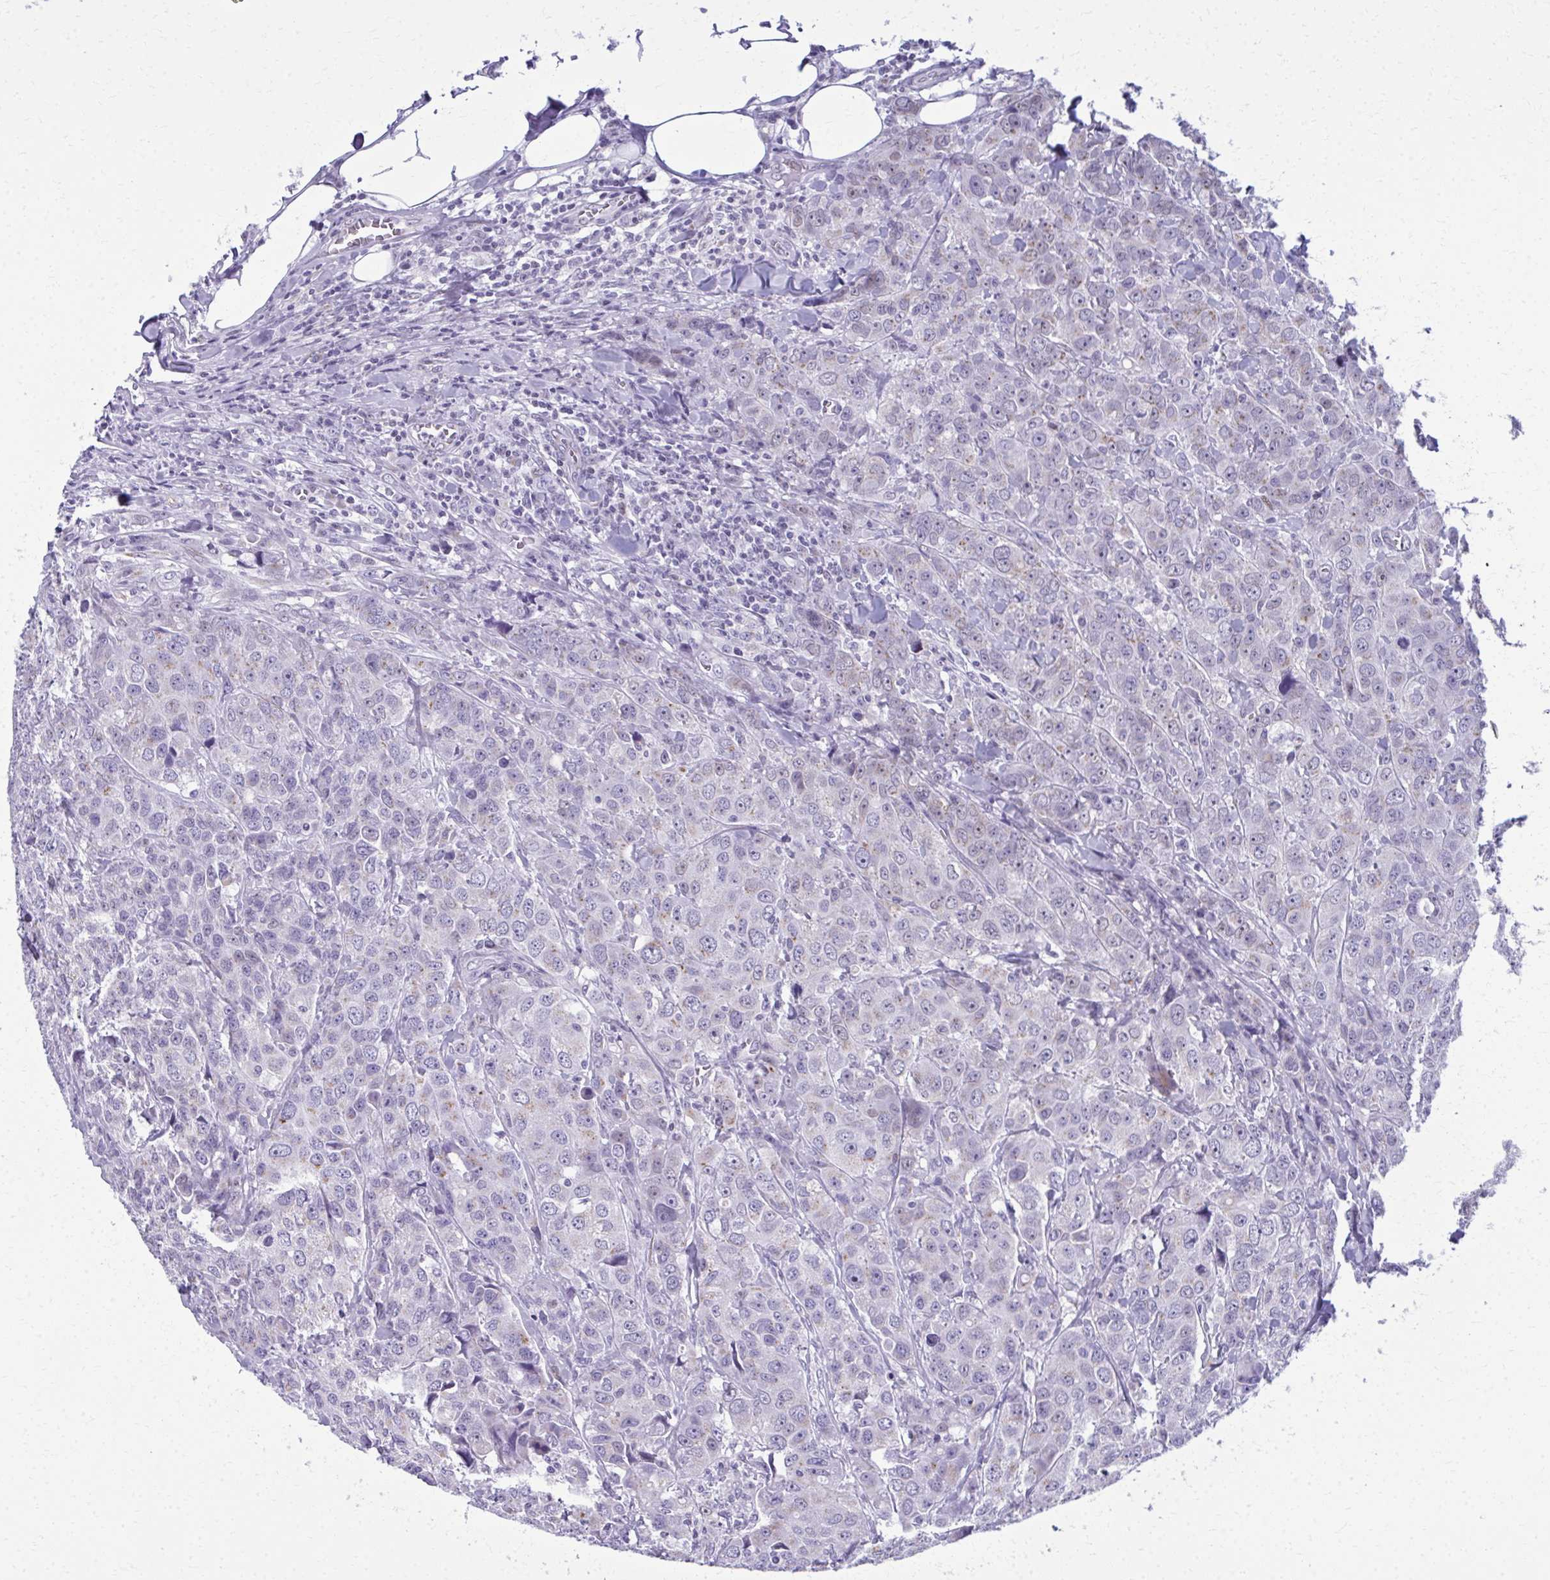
{"staining": {"intensity": "weak", "quantity": "<25%", "location": "cytoplasmic/membranous"}, "tissue": "breast cancer", "cell_type": "Tumor cells", "image_type": "cancer", "snomed": [{"axis": "morphology", "description": "Duct carcinoma"}, {"axis": "topography", "description": "Breast"}], "caption": "Immunohistochemical staining of human breast intraductal carcinoma reveals no significant positivity in tumor cells. (DAB (3,3'-diaminobenzidine) immunohistochemistry (IHC) with hematoxylin counter stain).", "gene": "SCLY", "patient": {"sex": "female", "age": 43}}